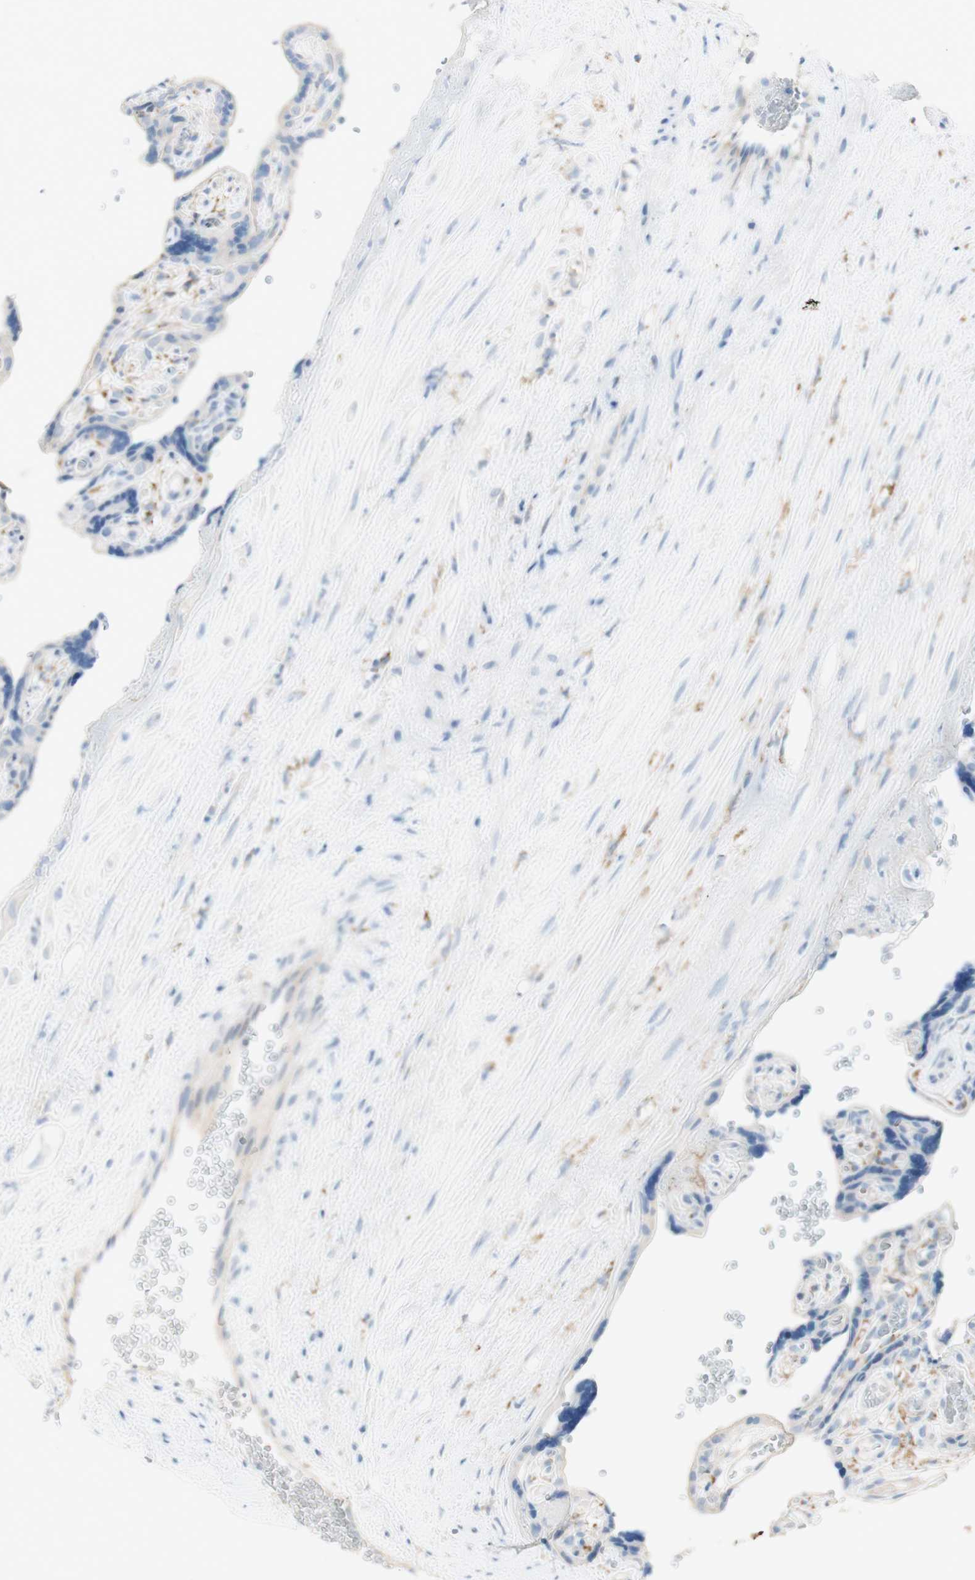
{"staining": {"intensity": "negative", "quantity": "none", "location": "none"}, "tissue": "placenta", "cell_type": "Decidual cells", "image_type": "normal", "snomed": [{"axis": "morphology", "description": "Normal tissue, NOS"}, {"axis": "topography", "description": "Placenta"}], "caption": "Decidual cells show no significant positivity in normal placenta.", "gene": "ART3", "patient": {"sex": "female", "age": 30}}